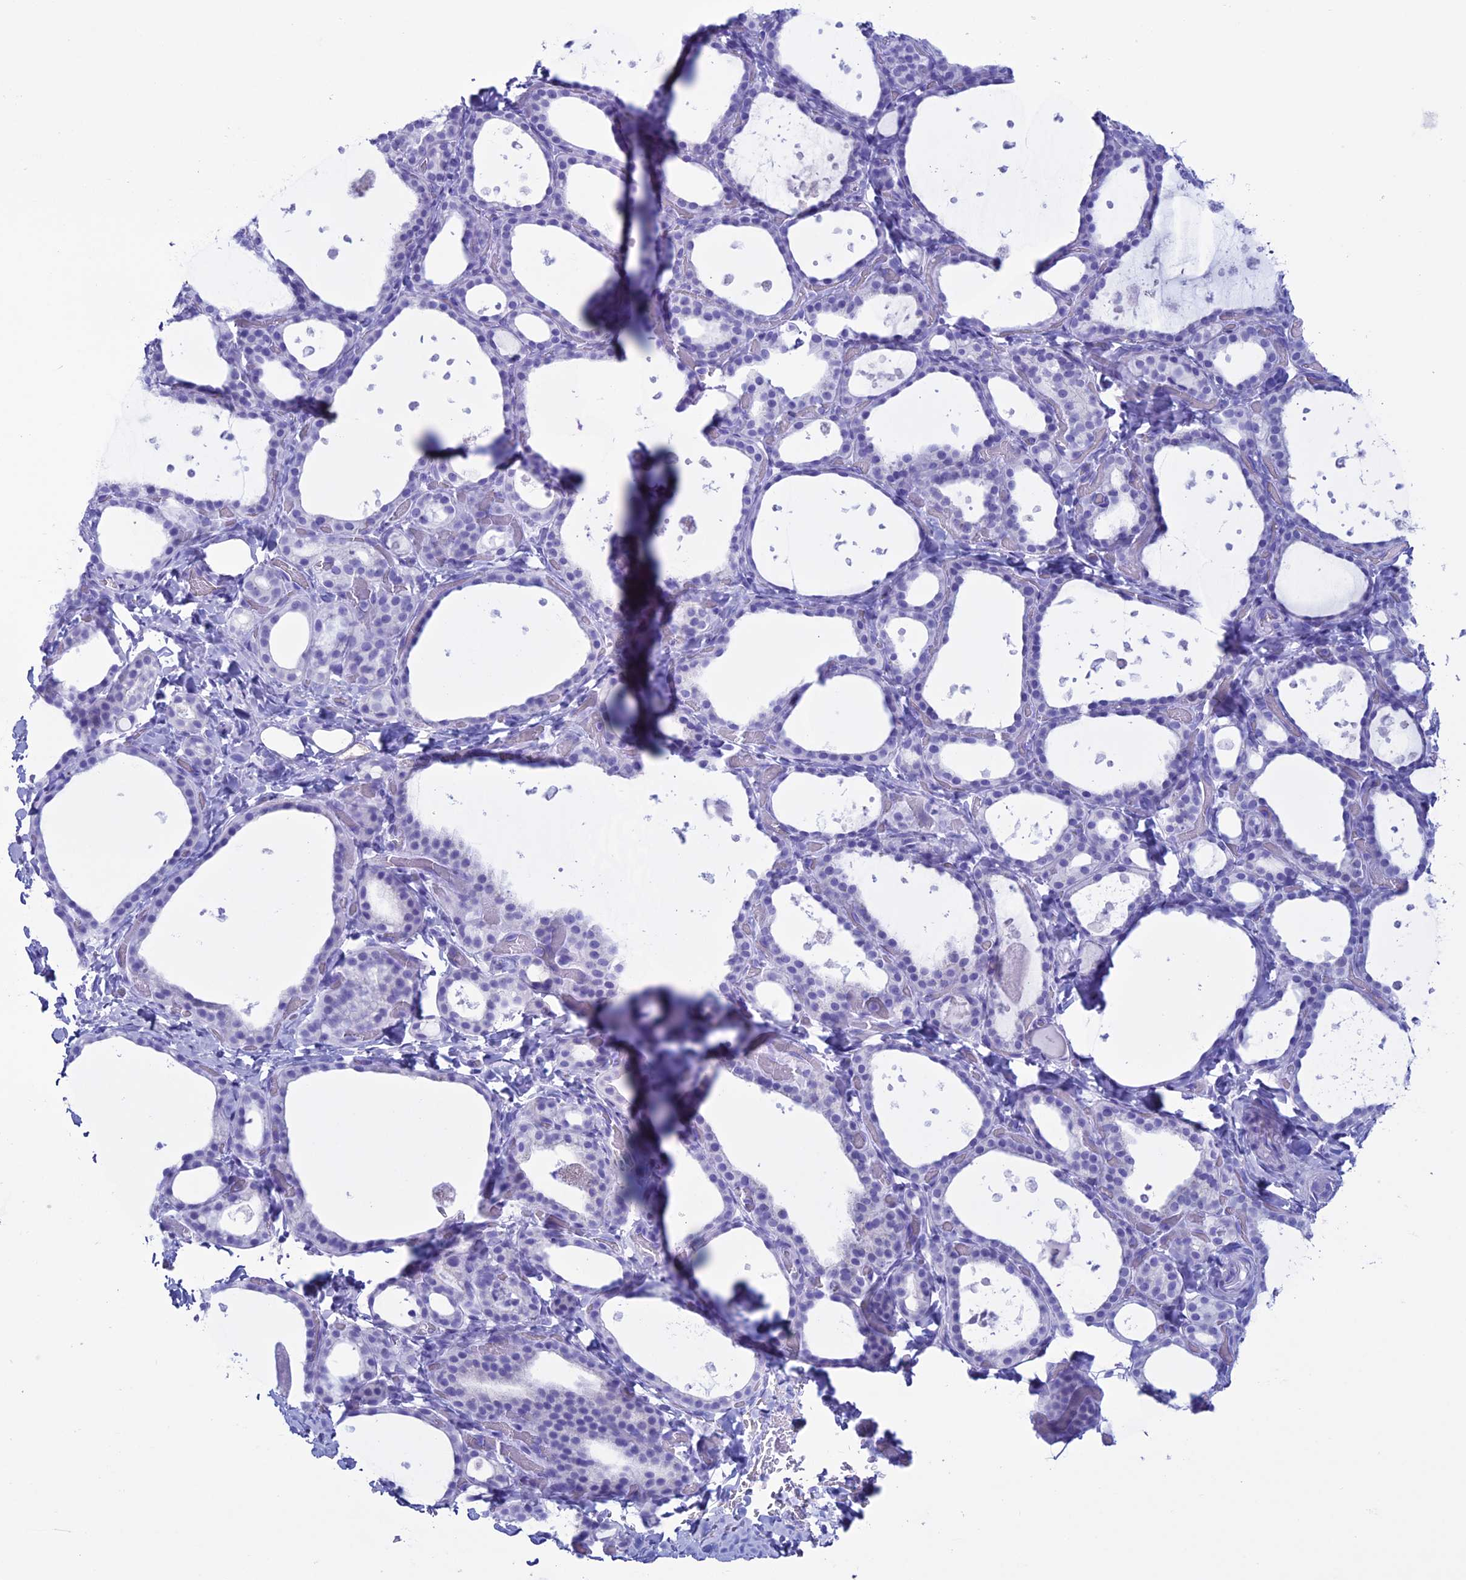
{"staining": {"intensity": "negative", "quantity": "none", "location": "none"}, "tissue": "thyroid gland", "cell_type": "Glandular cells", "image_type": "normal", "snomed": [{"axis": "morphology", "description": "Normal tissue, NOS"}, {"axis": "topography", "description": "Thyroid gland"}], "caption": "This is a photomicrograph of IHC staining of normal thyroid gland, which shows no staining in glandular cells. (Stains: DAB (3,3'-diaminobenzidine) immunohistochemistry (IHC) with hematoxylin counter stain, Microscopy: brightfield microscopy at high magnification).", "gene": "MZB1", "patient": {"sex": "female", "age": 44}}